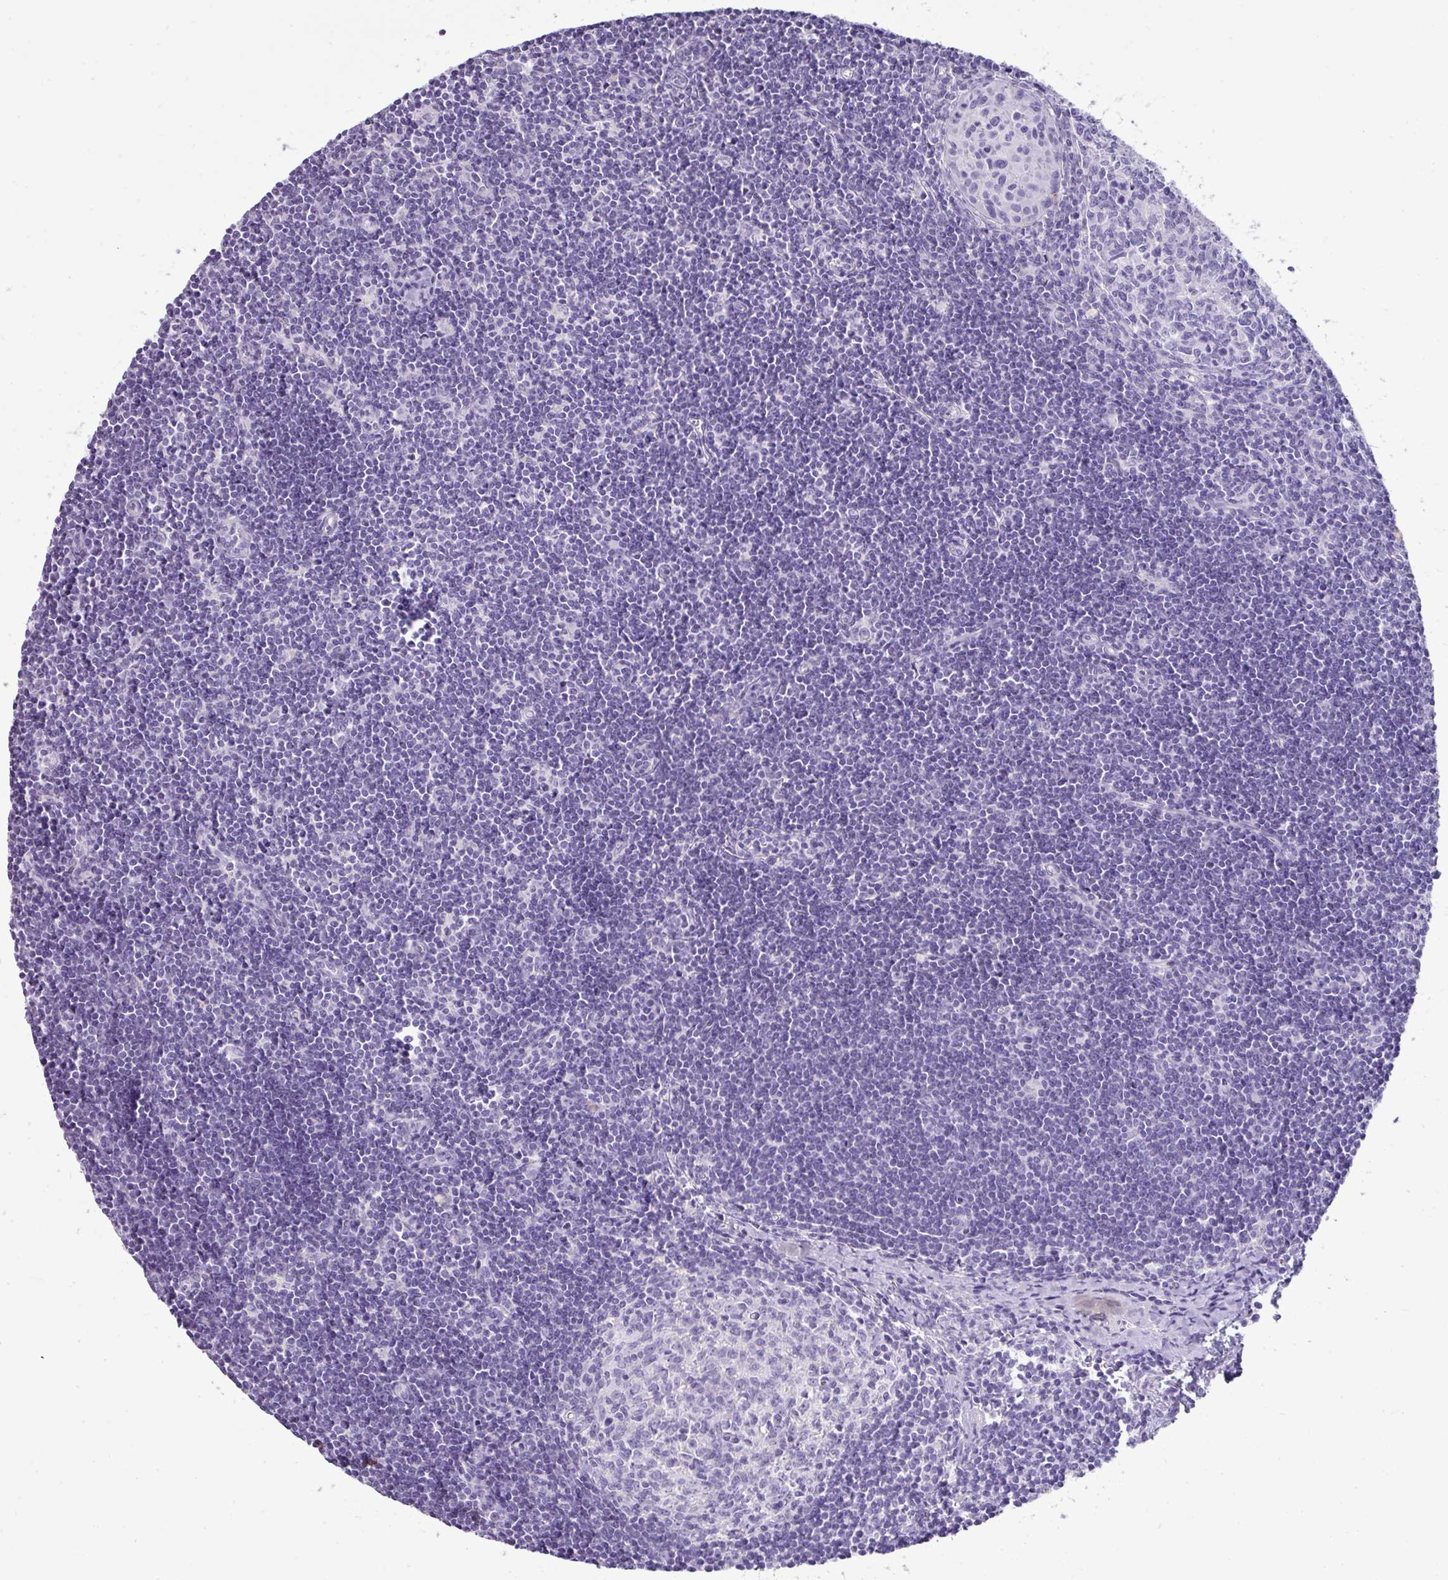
{"staining": {"intensity": "negative", "quantity": "none", "location": "none"}, "tissue": "lymph node", "cell_type": "Germinal center cells", "image_type": "normal", "snomed": [{"axis": "morphology", "description": "Normal tissue, NOS"}, {"axis": "topography", "description": "Lymph node"}], "caption": "A high-resolution image shows immunohistochemistry staining of unremarkable lymph node, which displays no significant expression in germinal center cells.", "gene": "GSTA1", "patient": {"sex": "female", "age": 29}}